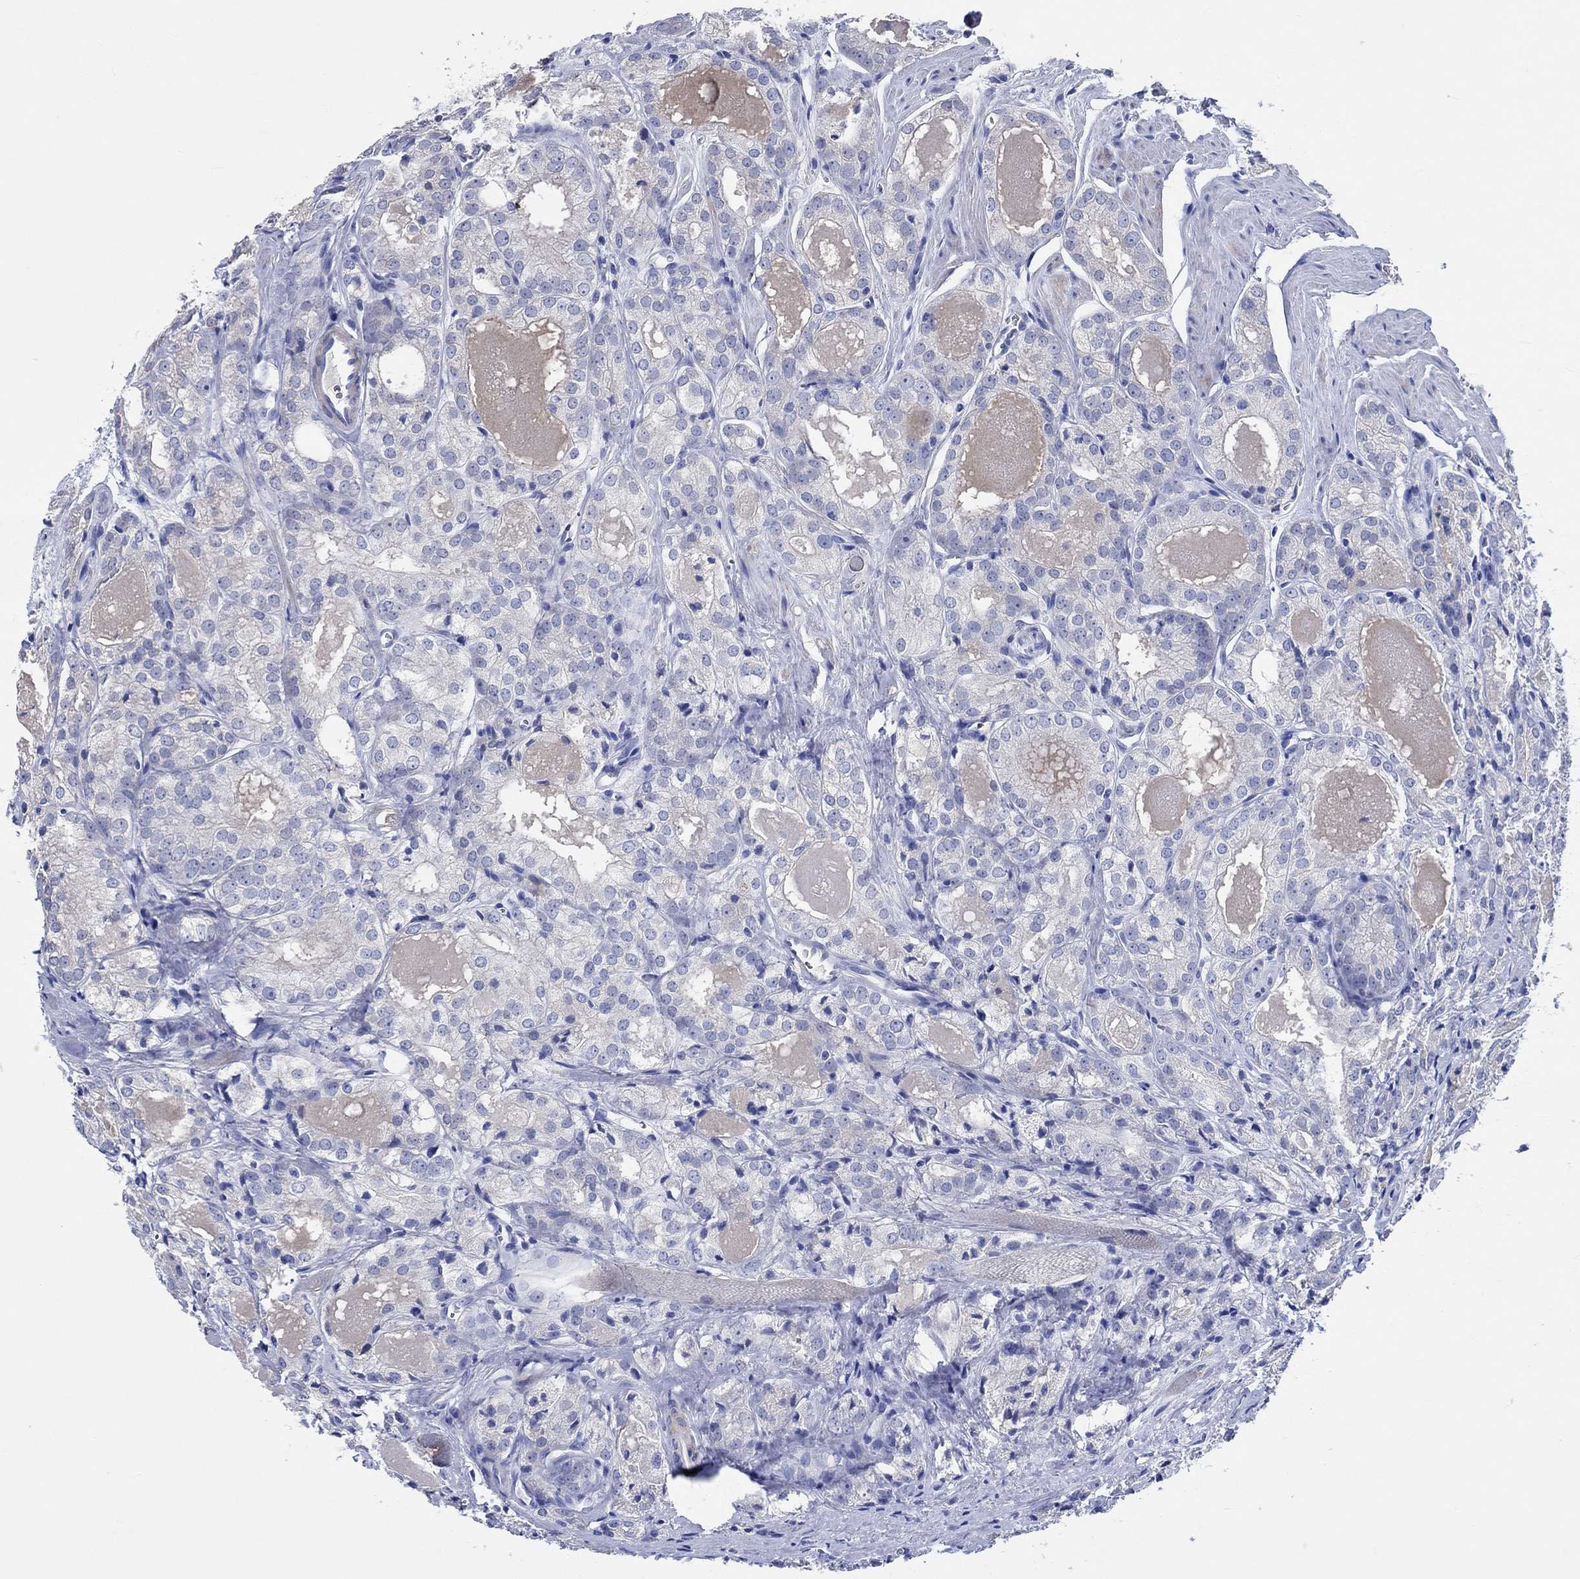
{"staining": {"intensity": "negative", "quantity": "none", "location": "none"}, "tissue": "prostate cancer", "cell_type": "Tumor cells", "image_type": "cancer", "snomed": [{"axis": "morphology", "description": "Adenocarcinoma, NOS"}, {"axis": "morphology", "description": "Adenocarcinoma, High grade"}, {"axis": "topography", "description": "Prostate"}], "caption": "High magnification brightfield microscopy of prostate adenocarcinoma stained with DAB (3,3'-diaminobenzidine) (brown) and counterstained with hematoxylin (blue): tumor cells show no significant staining. (Stains: DAB (3,3'-diaminobenzidine) IHC with hematoxylin counter stain, Microscopy: brightfield microscopy at high magnification).", "gene": "SHISA4", "patient": {"sex": "male", "age": 70}}